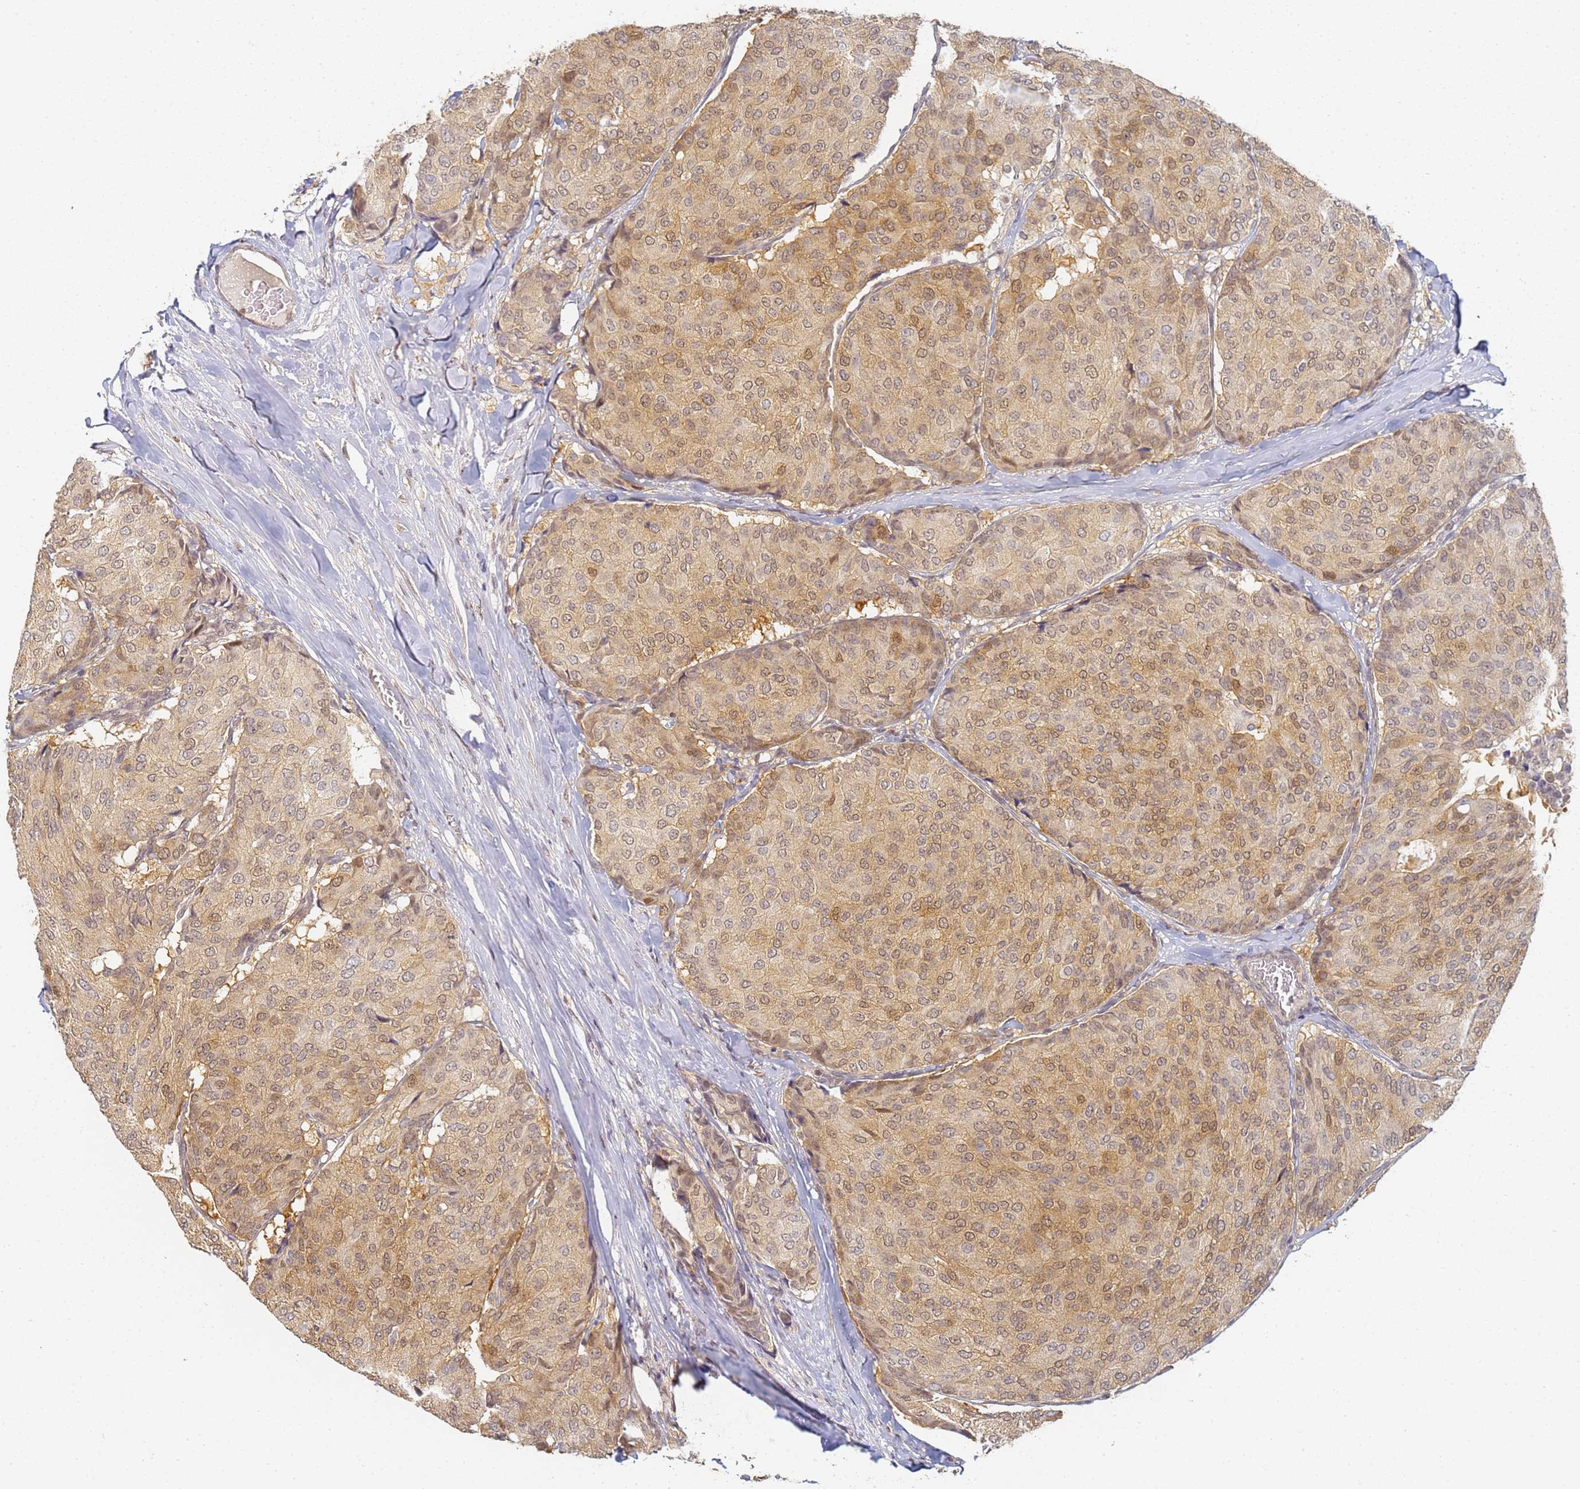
{"staining": {"intensity": "moderate", "quantity": ">75%", "location": "cytoplasmic/membranous,nuclear"}, "tissue": "breast cancer", "cell_type": "Tumor cells", "image_type": "cancer", "snomed": [{"axis": "morphology", "description": "Duct carcinoma"}, {"axis": "topography", "description": "Breast"}], "caption": "About >75% of tumor cells in intraductal carcinoma (breast) exhibit moderate cytoplasmic/membranous and nuclear protein positivity as visualized by brown immunohistochemical staining.", "gene": "HMCES", "patient": {"sex": "female", "age": 75}}